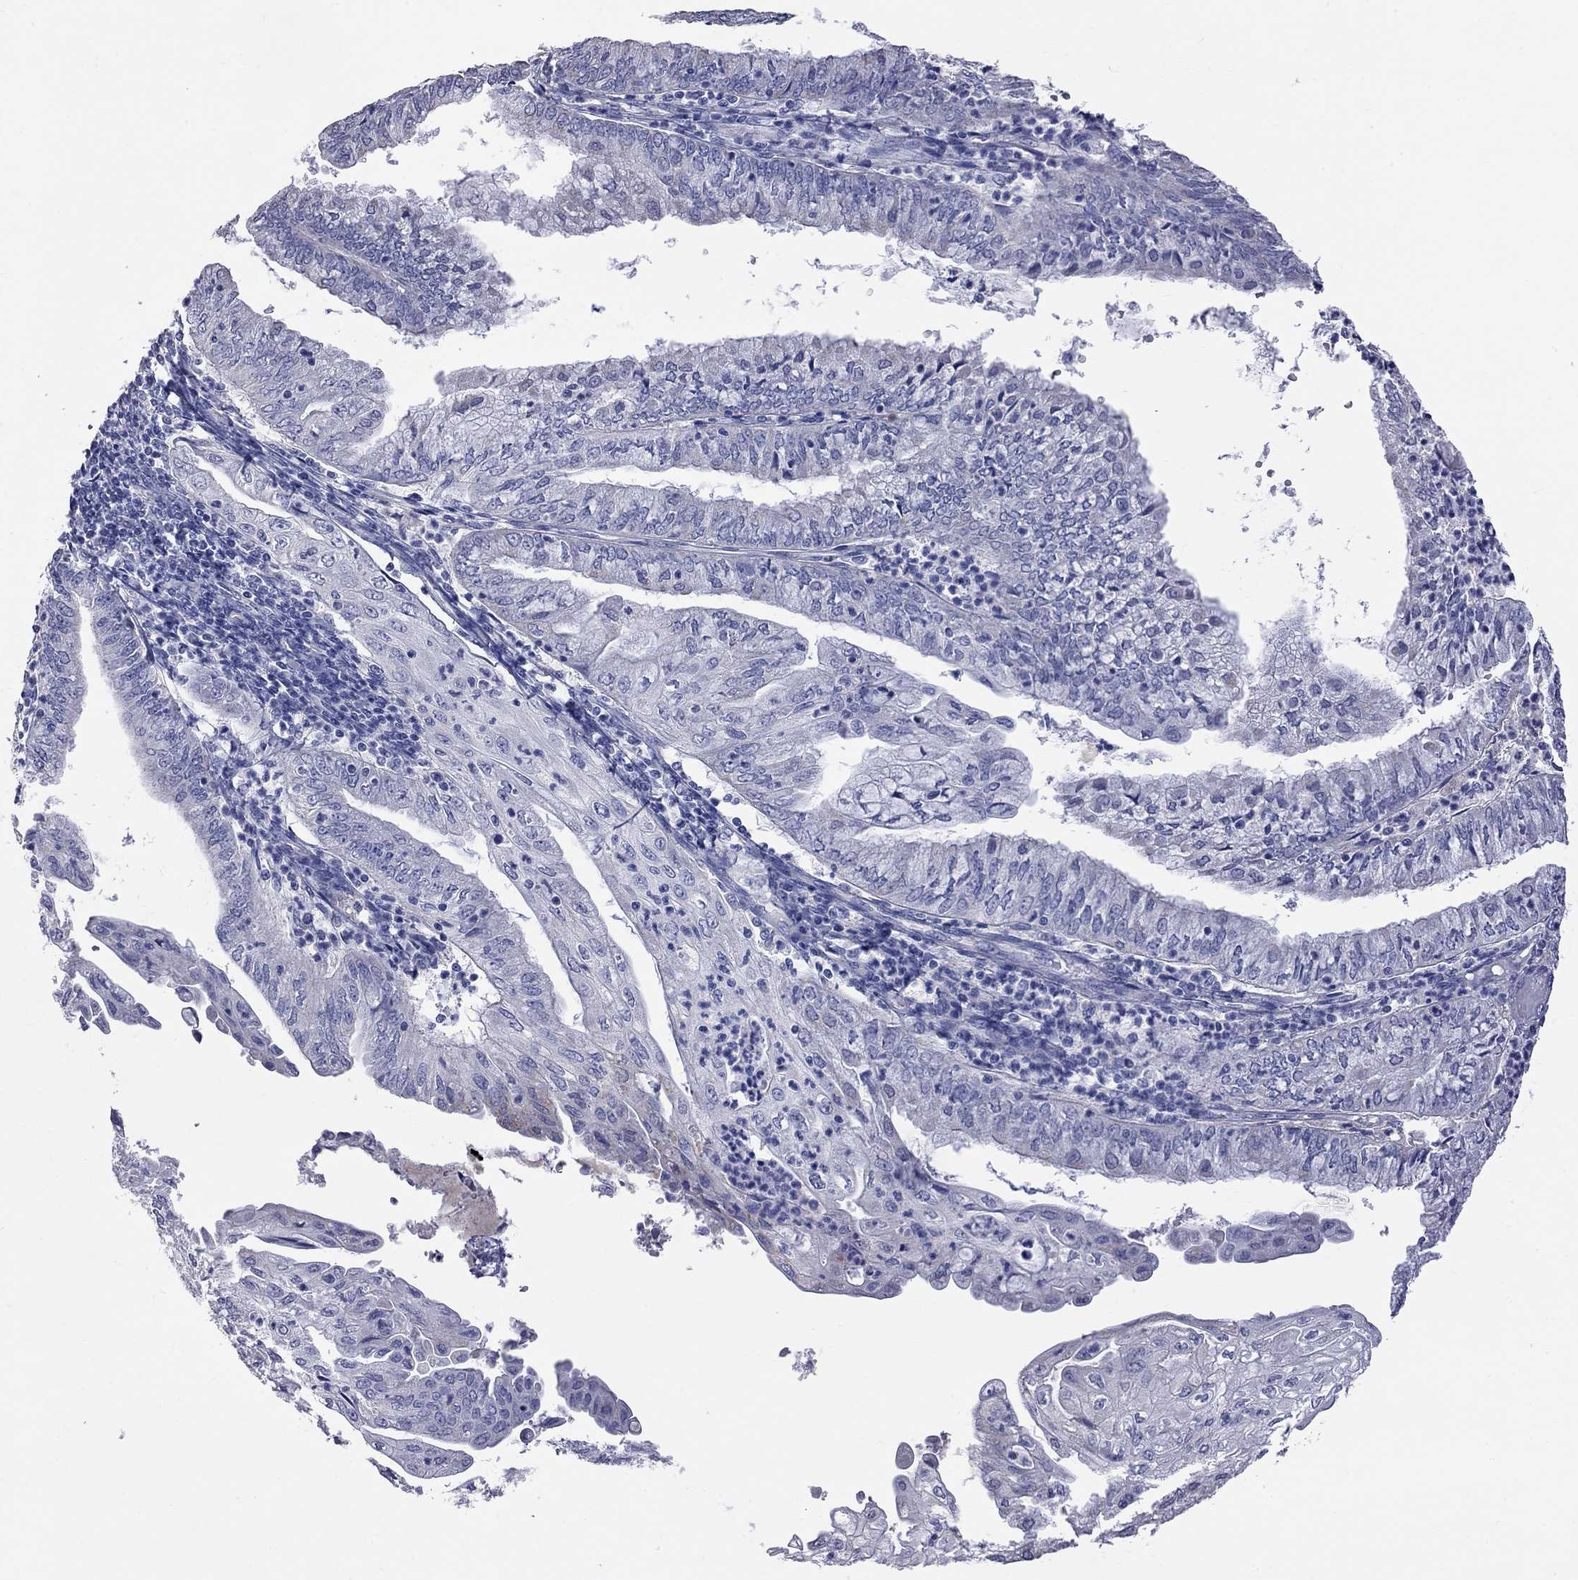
{"staining": {"intensity": "negative", "quantity": "none", "location": "none"}, "tissue": "endometrial cancer", "cell_type": "Tumor cells", "image_type": "cancer", "snomed": [{"axis": "morphology", "description": "Adenocarcinoma, NOS"}, {"axis": "topography", "description": "Endometrium"}], "caption": "An immunohistochemistry (IHC) photomicrograph of endometrial cancer (adenocarcinoma) is shown. There is no staining in tumor cells of endometrial cancer (adenocarcinoma).", "gene": "KCND2", "patient": {"sex": "female", "age": 55}}